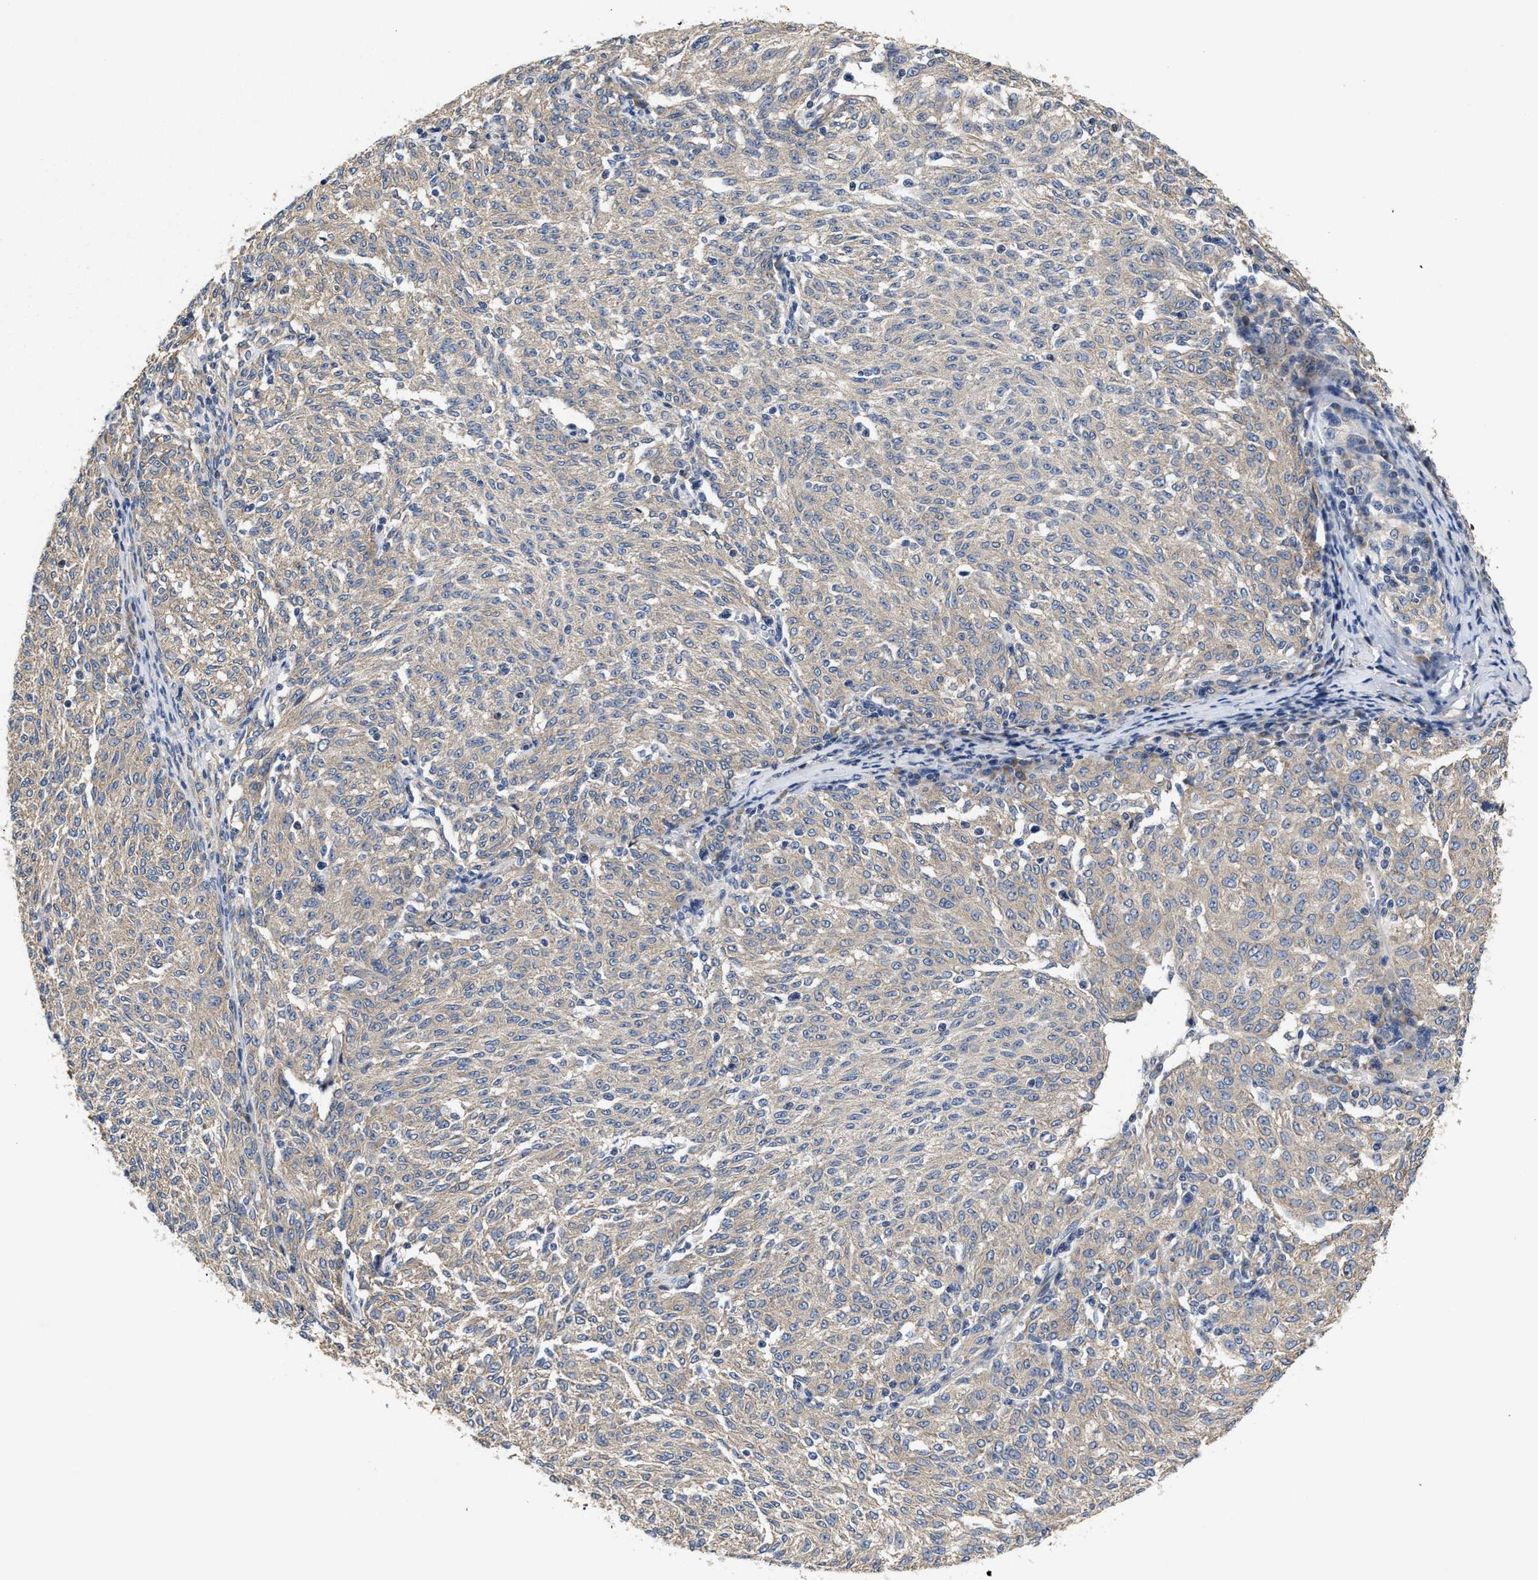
{"staining": {"intensity": "weak", "quantity": "25%-75%", "location": "cytoplasmic/membranous"}, "tissue": "melanoma", "cell_type": "Tumor cells", "image_type": "cancer", "snomed": [{"axis": "morphology", "description": "Malignant melanoma, NOS"}, {"axis": "topography", "description": "Skin"}], "caption": "Immunohistochemistry photomicrograph of neoplastic tissue: malignant melanoma stained using IHC exhibits low levels of weak protein expression localized specifically in the cytoplasmic/membranous of tumor cells, appearing as a cytoplasmic/membranous brown color.", "gene": "TRAF6", "patient": {"sex": "female", "age": 72}}